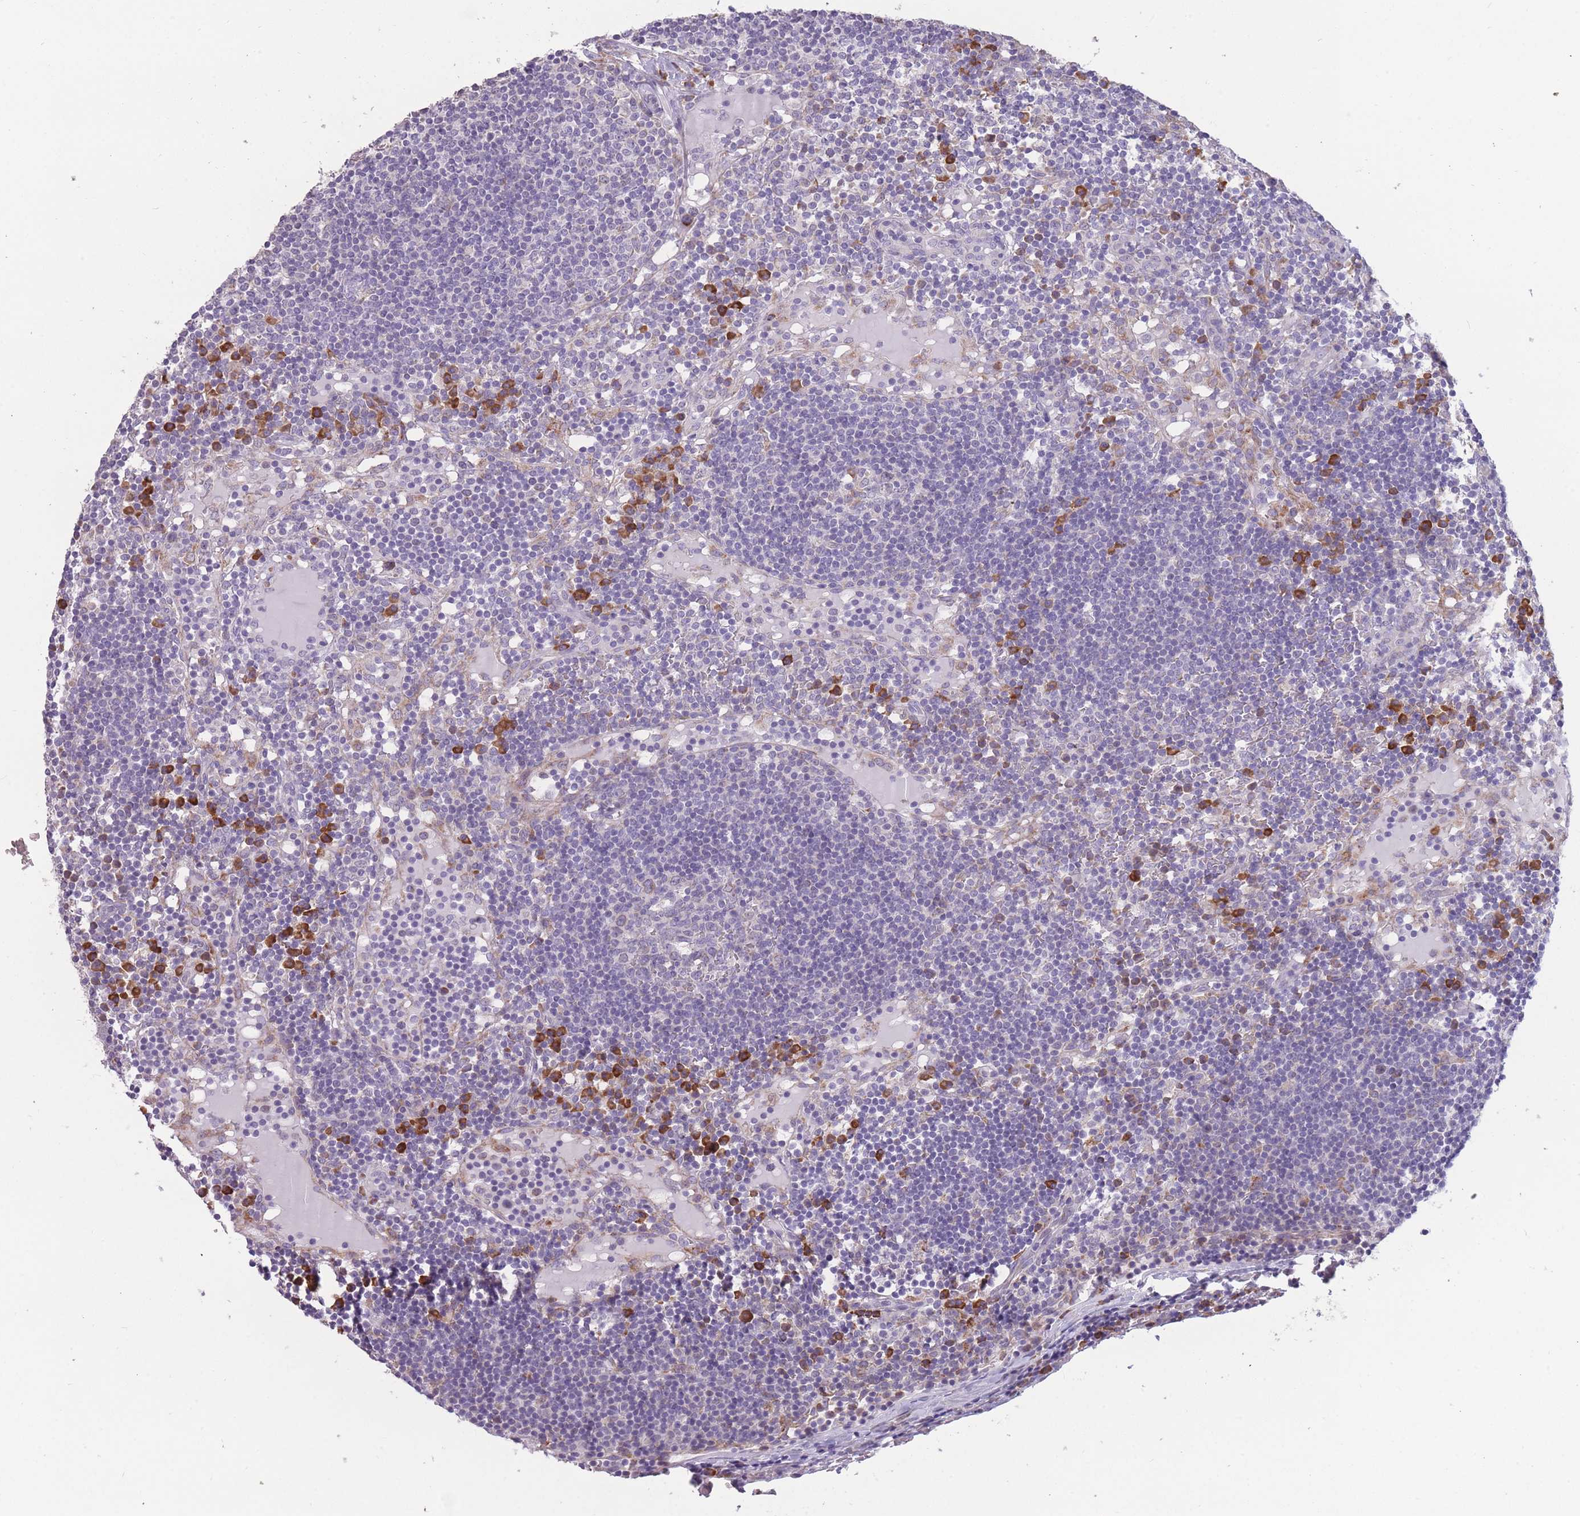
{"staining": {"intensity": "weak", "quantity": "25%-75%", "location": "cytoplasmic/membranous"}, "tissue": "lymph node", "cell_type": "Germinal center cells", "image_type": "normal", "snomed": [{"axis": "morphology", "description": "Normal tissue, NOS"}, {"axis": "topography", "description": "Lymph node"}], "caption": "This histopathology image demonstrates benign lymph node stained with IHC to label a protein in brown. The cytoplasmic/membranous of germinal center cells show weak positivity for the protein. Nuclei are counter-stained blue.", "gene": "TRAPPC5", "patient": {"sex": "male", "age": 53}}